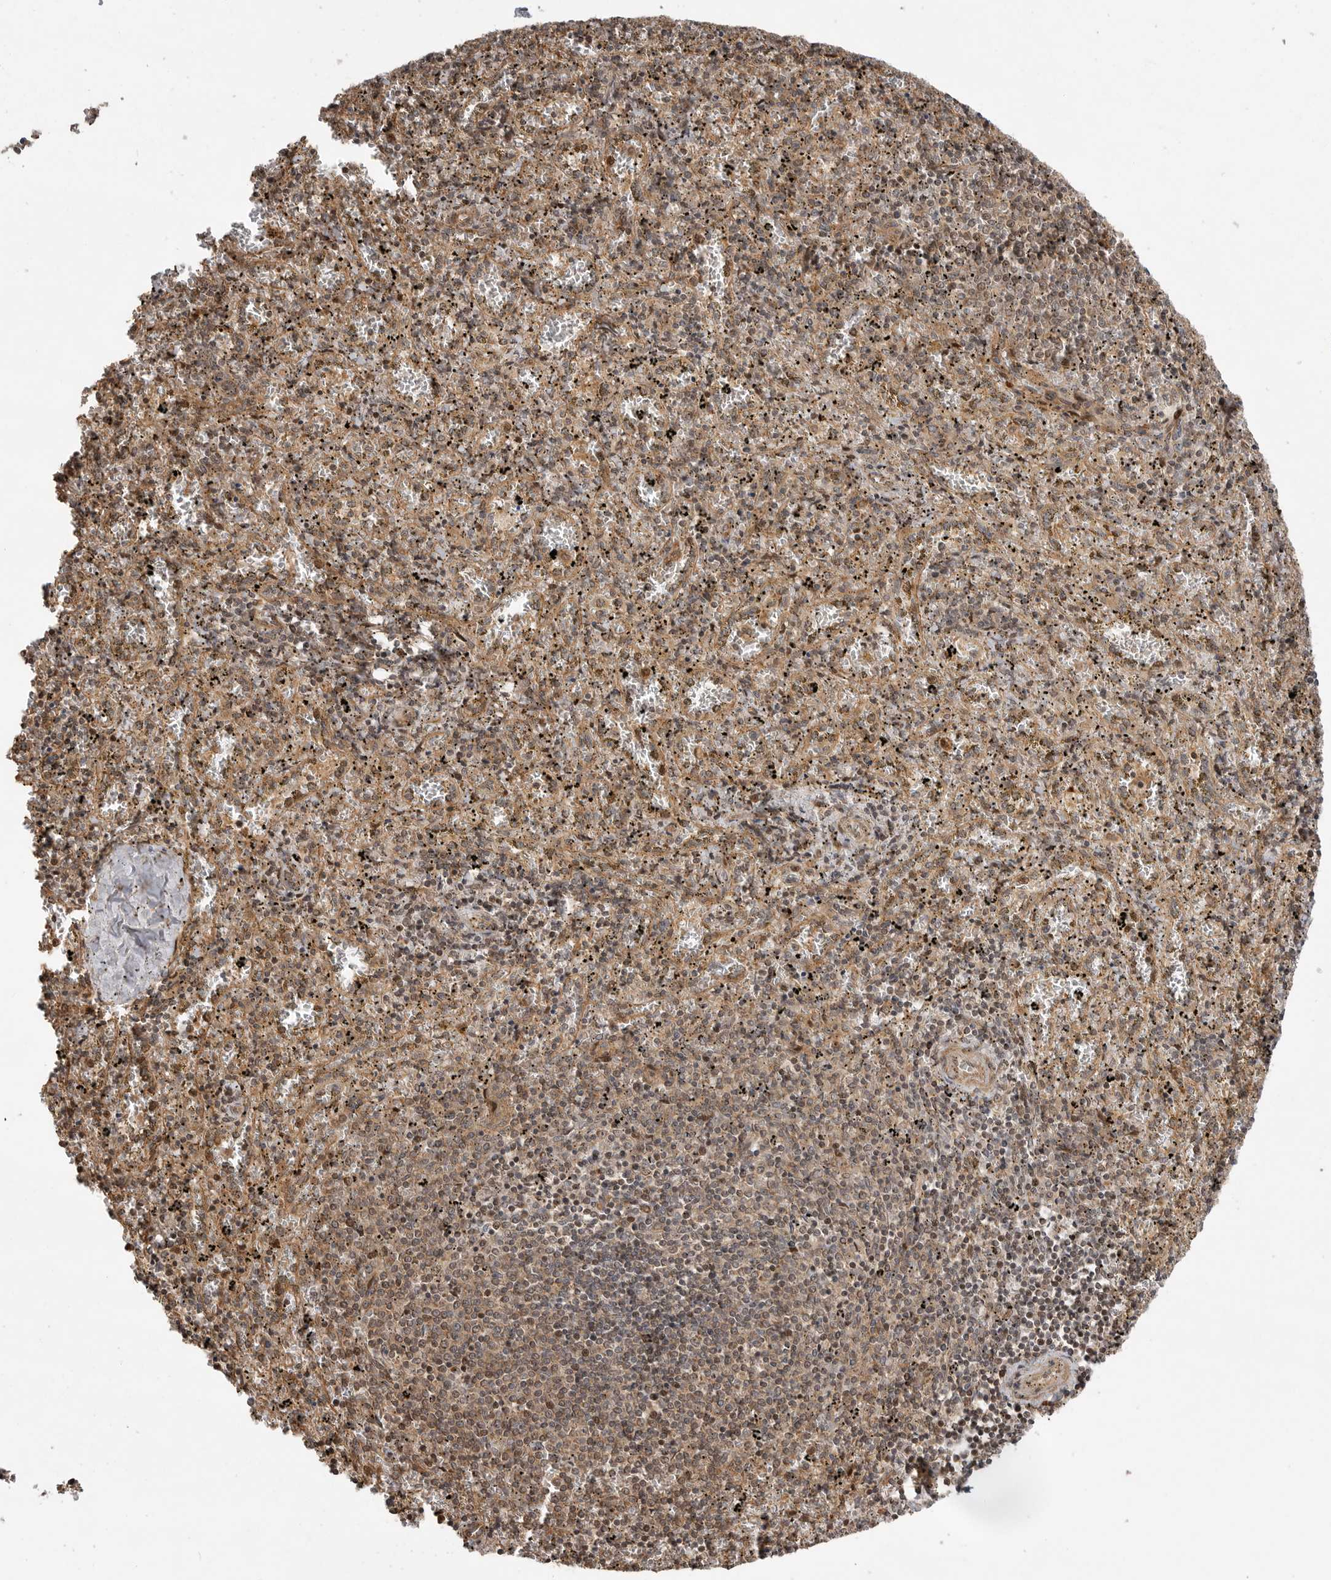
{"staining": {"intensity": "weak", "quantity": "<25%", "location": "nuclear"}, "tissue": "spleen", "cell_type": "Cells in red pulp", "image_type": "normal", "snomed": [{"axis": "morphology", "description": "Normal tissue, NOS"}, {"axis": "topography", "description": "Spleen"}], "caption": "DAB immunohistochemical staining of benign human spleen demonstrates no significant expression in cells in red pulp.", "gene": "ADPRS", "patient": {"sex": "male", "age": 11}}